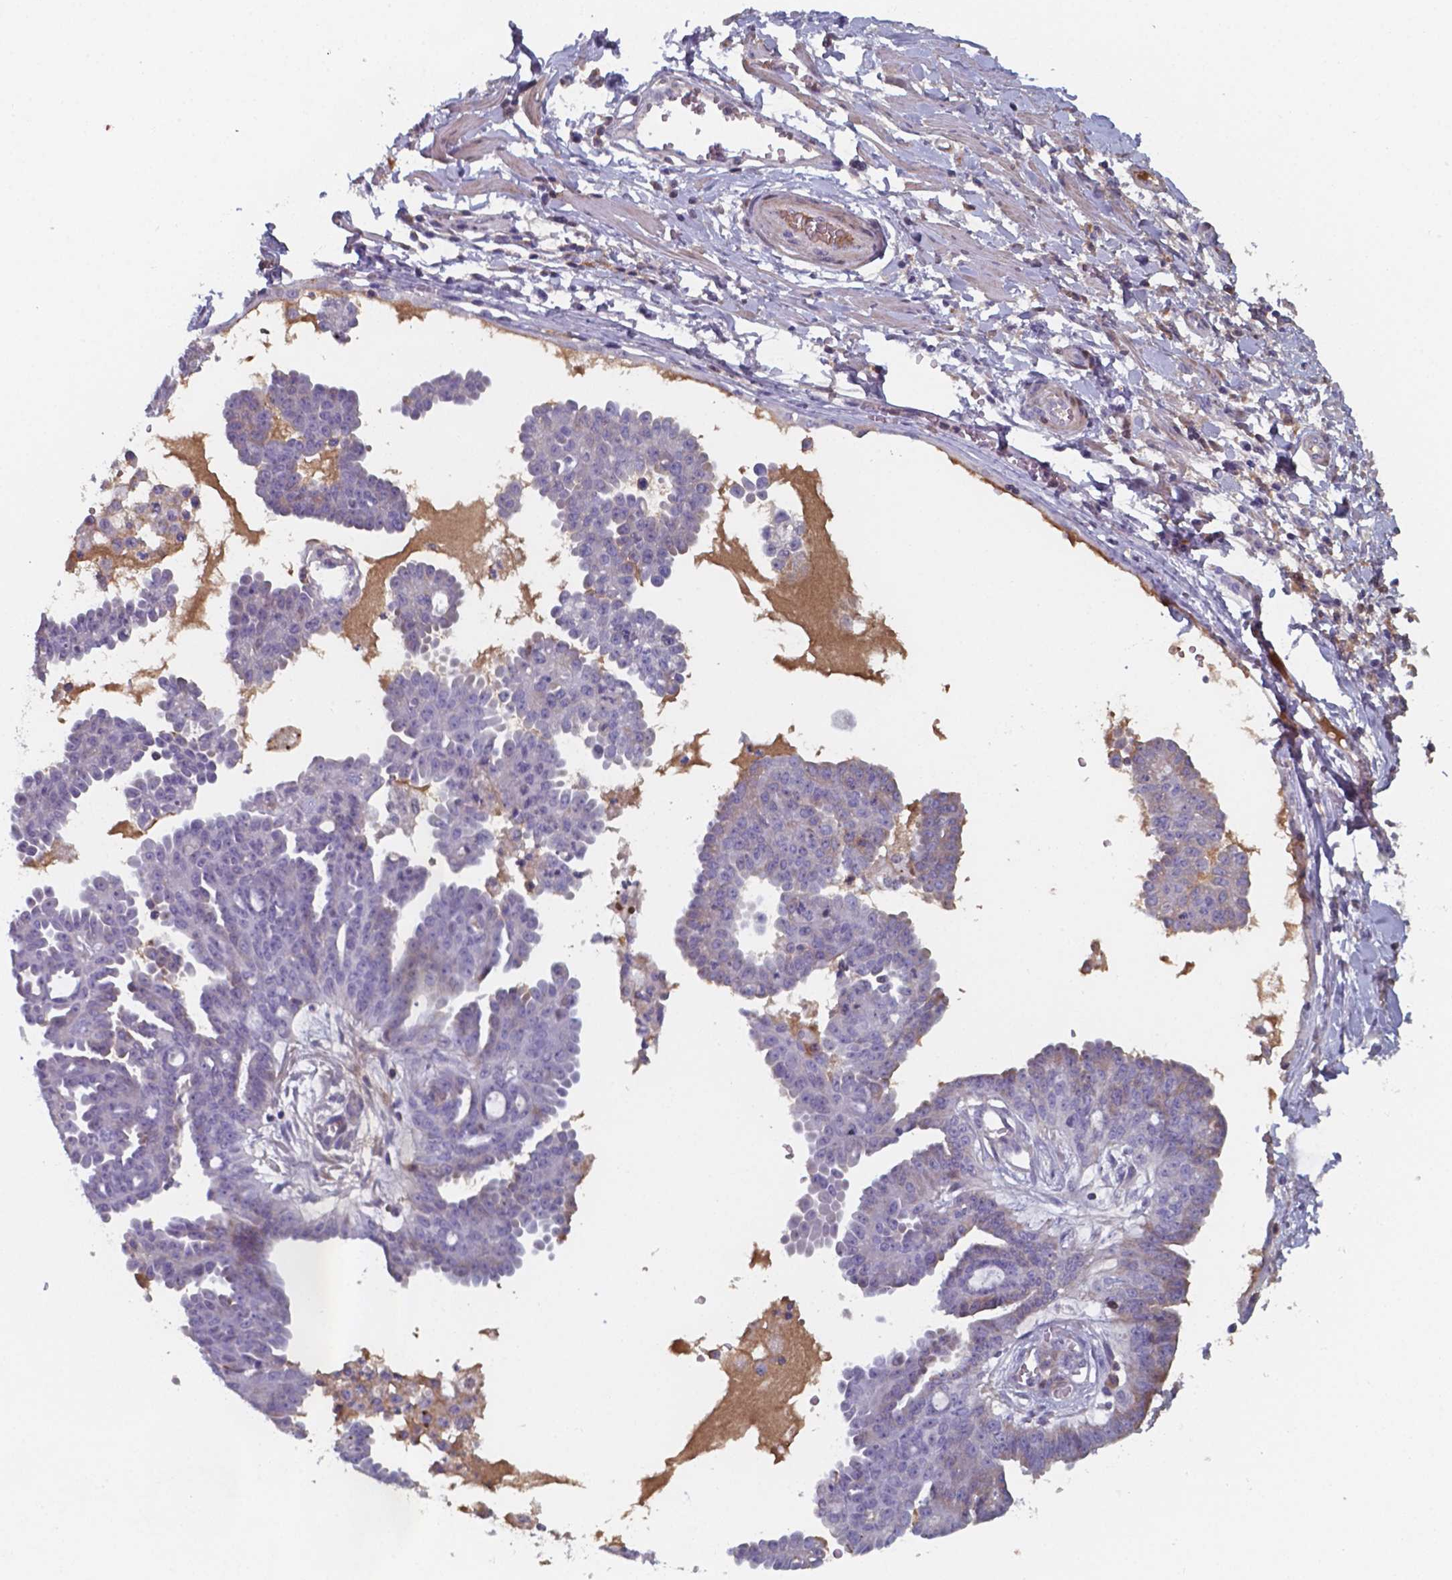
{"staining": {"intensity": "moderate", "quantity": "<25%", "location": "cytoplasmic/membranous"}, "tissue": "ovarian cancer", "cell_type": "Tumor cells", "image_type": "cancer", "snomed": [{"axis": "morphology", "description": "Cystadenocarcinoma, serous, NOS"}, {"axis": "topography", "description": "Ovary"}], "caption": "DAB (3,3'-diaminobenzidine) immunohistochemical staining of ovarian cancer demonstrates moderate cytoplasmic/membranous protein staining in about <25% of tumor cells.", "gene": "BTBD17", "patient": {"sex": "female", "age": 71}}